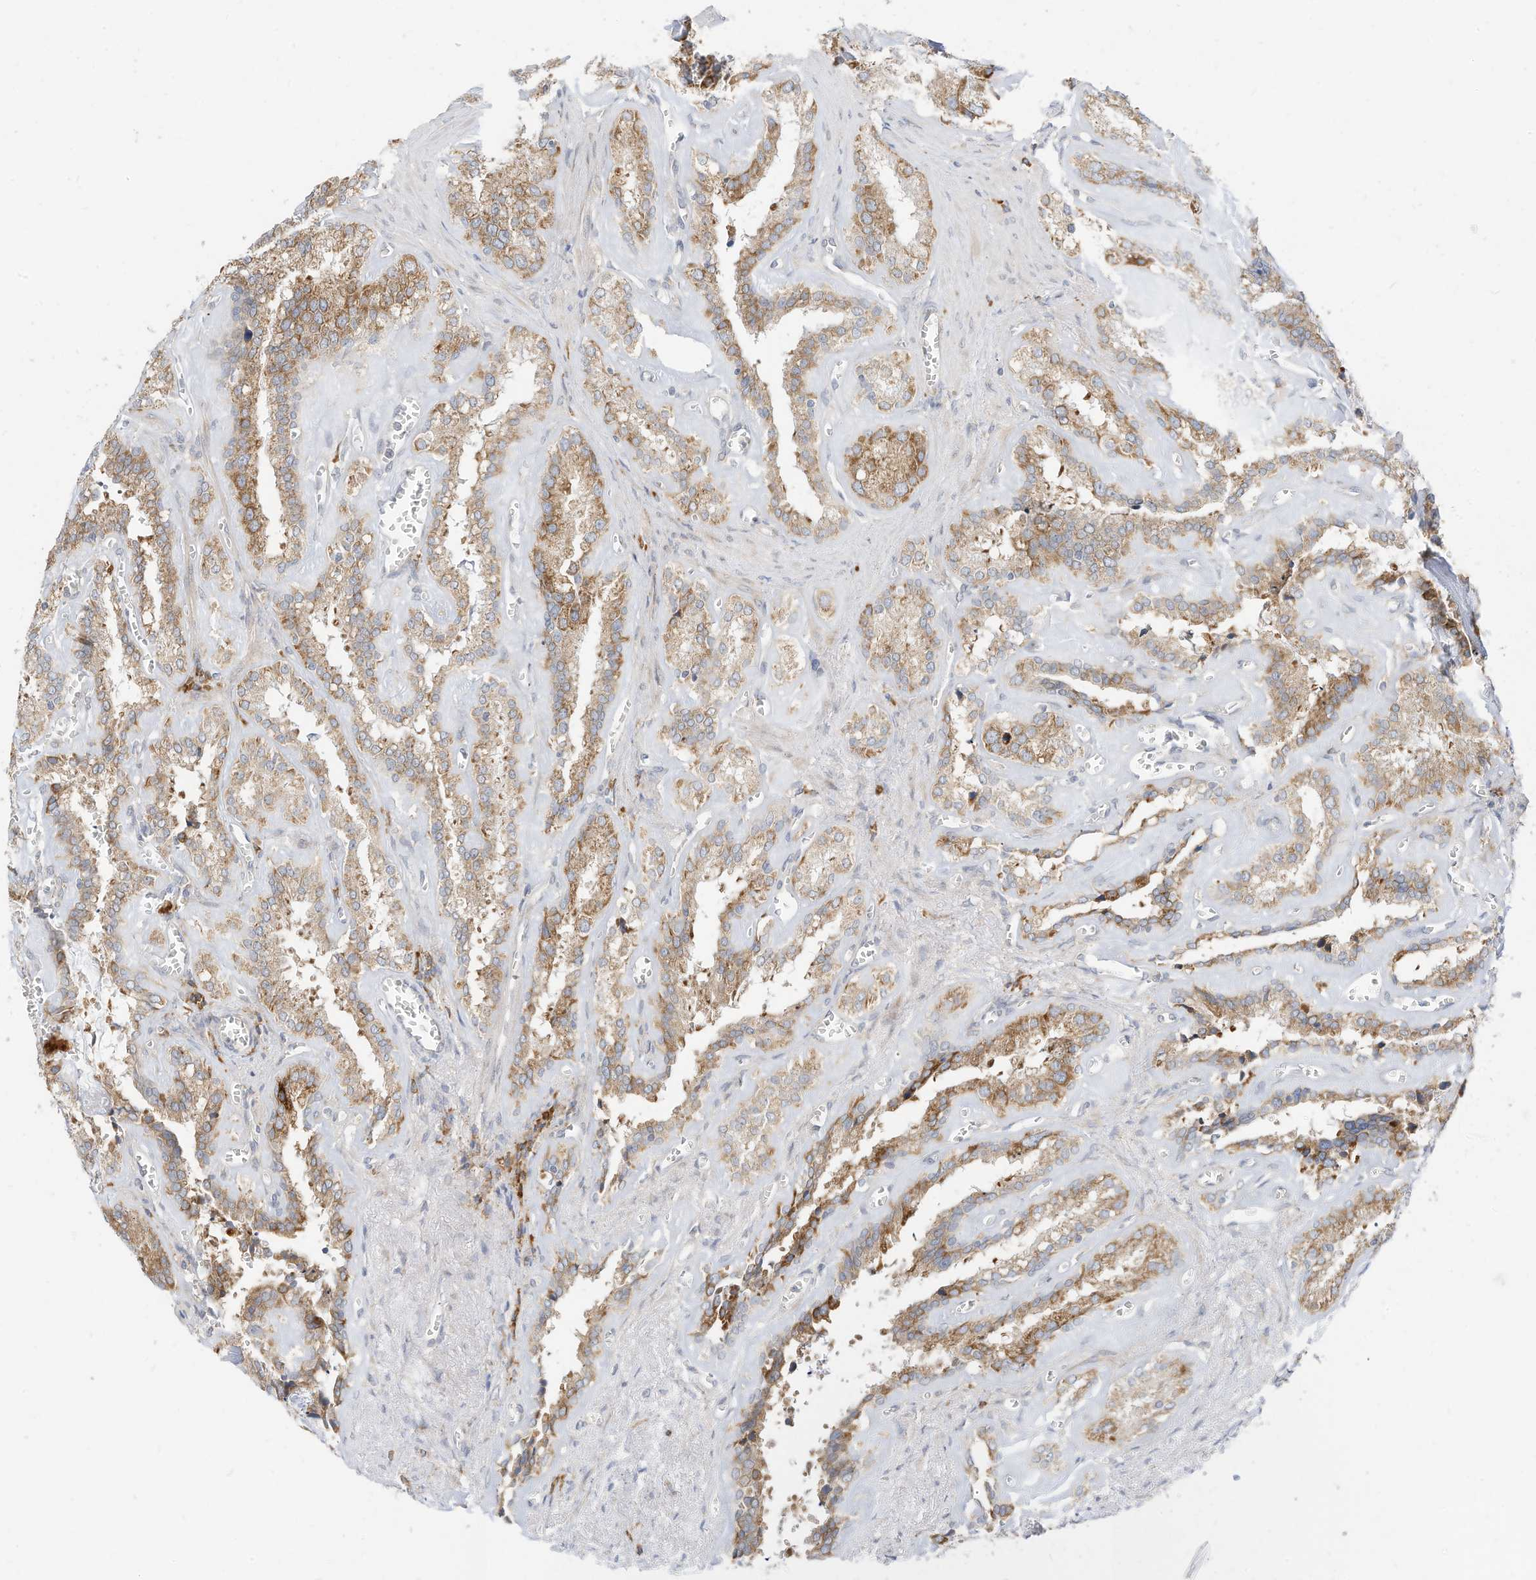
{"staining": {"intensity": "moderate", "quantity": ">75%", "location": "cytoplasmic/membranous"}, "tissue": "seminal vesicle", "cell_type": "Glandular cells", "image_type": "normal", "snomed": [{"axis": "morphology", "description": "Normal tissue, NOS"}, {"axis": "topography", "description": "Prostate"}, {"axis": "topography", "description": "Seminal veicle"}], "caption": "Immunohistochemistry photomicrograph of benign seminal vesicle: human seminal vesicle stained using IHC reveals medium levels of moderate protein expression localized specifically in the cytoplasmic/membranous of glandular cells, appearing as a cytoplasmic/membranous brown color.", "gene": "STT3A", "patient": {"sex": "male", "age": 59}}